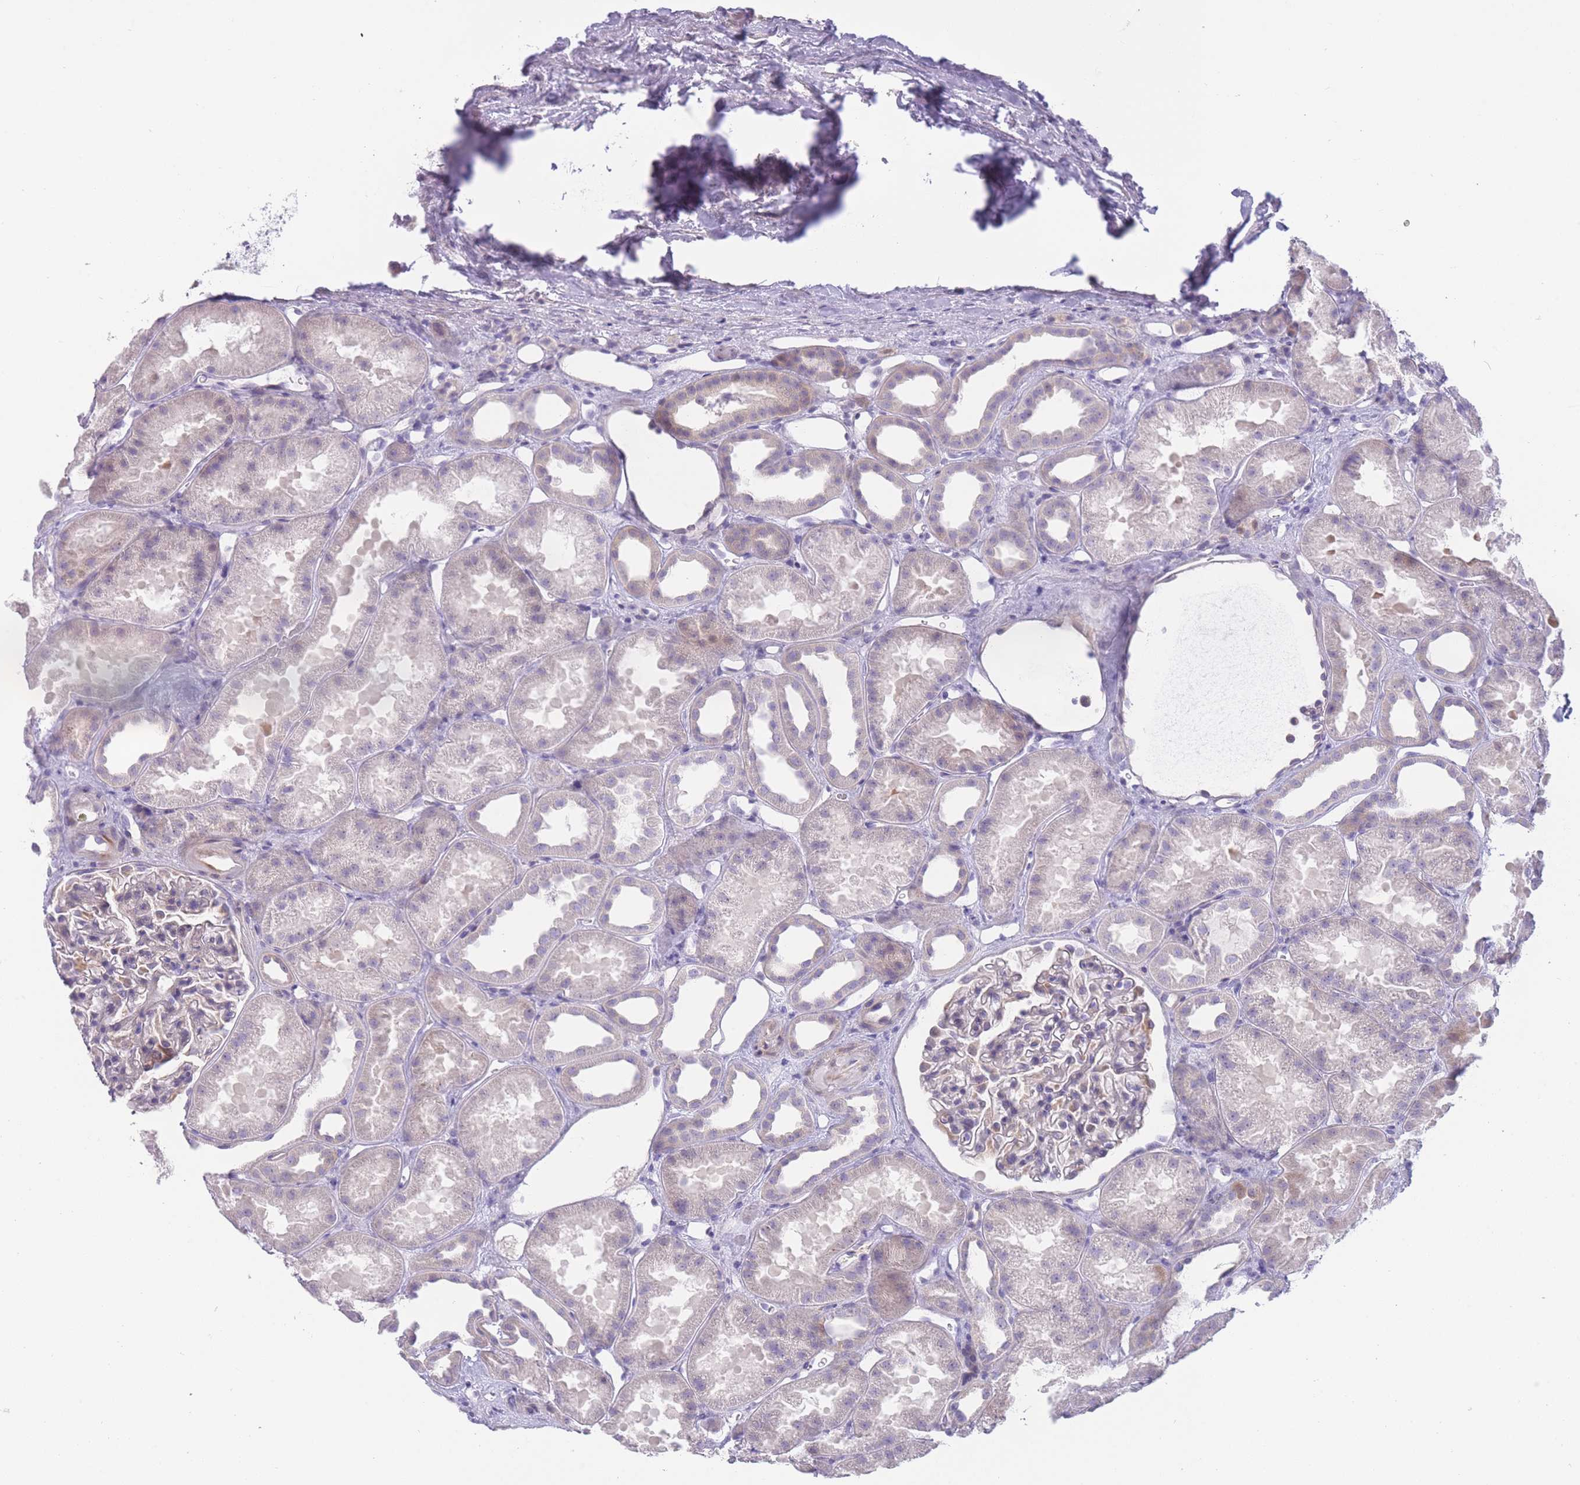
{"staining": {"intensity": "negative", "quantity": "none", "location": "none"}, "tissue": "kidney", "cell_type": "Cells in glomeruli", "image_type": "normal", "snomed": [{"axis": "morphology", "description": "Normal tissue, NOS"}, {"axis": "topography", "description": "Kidney"}], "caption": "Immunohistochemistry of benign human kidney reveals no staining in cells in glomeruli. The staining was performed using DAB (3,3'-diaminobenzidine) to visualize the protein expression in brown, while the nuclei were stained in blue with hematoxylin (Magnification: 20x).", "gene": "IMPG1", "patient": {"sex": "male", "age": 61}}